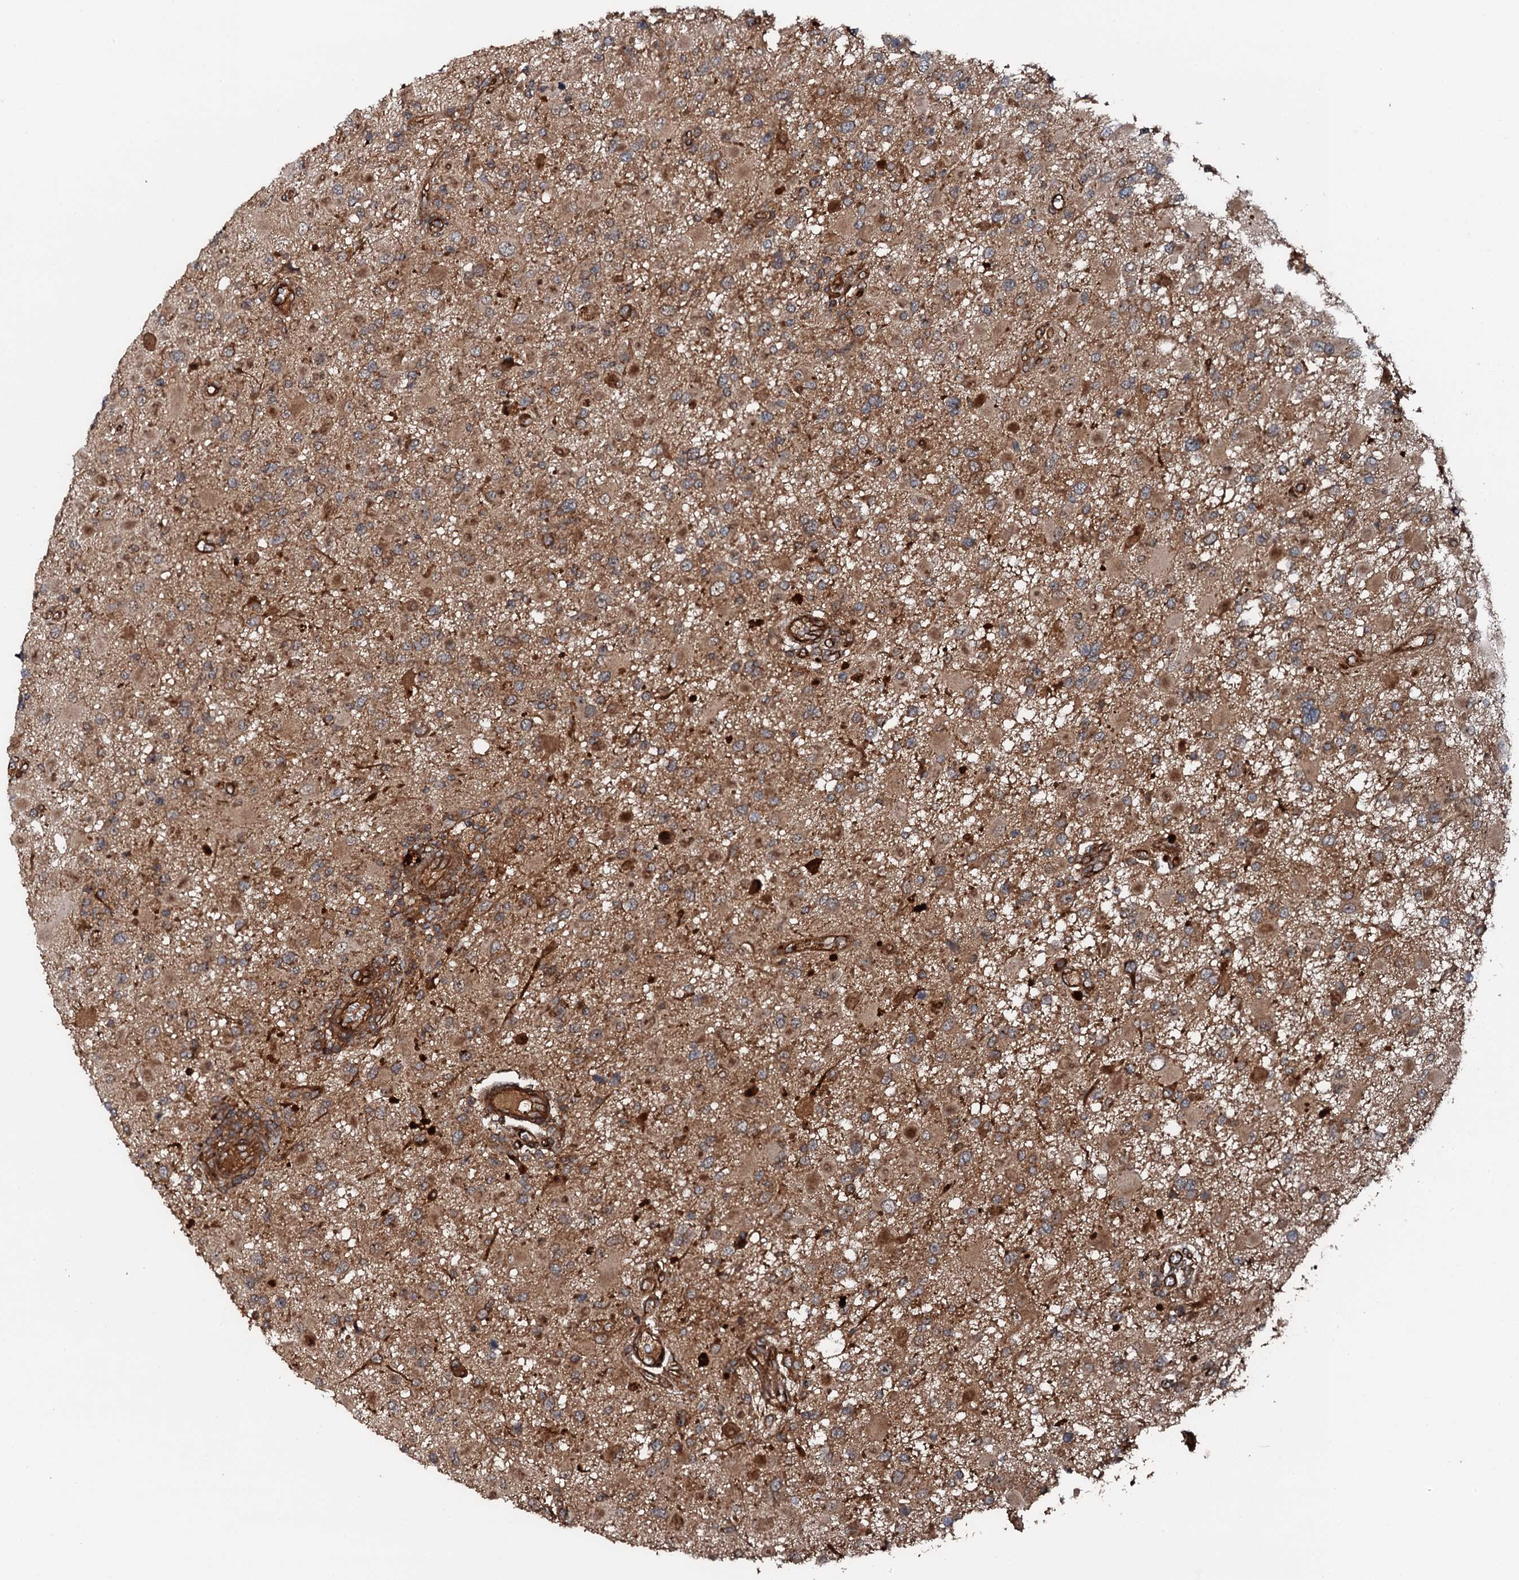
{"staining": {"intensity": "moderate", "quantity": "25%-75%", "location": "cytoplasmic/membranous"}, "tissue": "glioma", "cell_type": "Tumor cells", "image_type": "cancer", "snomed": [{"axis": "morphology", "description": "Glioma, malignant, High grade"}, {"axis": "topography", "description": "Brain"}], "caption": "A medium amount of moderate cytoplasmic/membranous positivity is seen in about 25%-75% of tumor cells in malignant high-grade glioma tissue.", "gene": "FLYWCH1", "patient": {"sex": "male", "age": 53}}